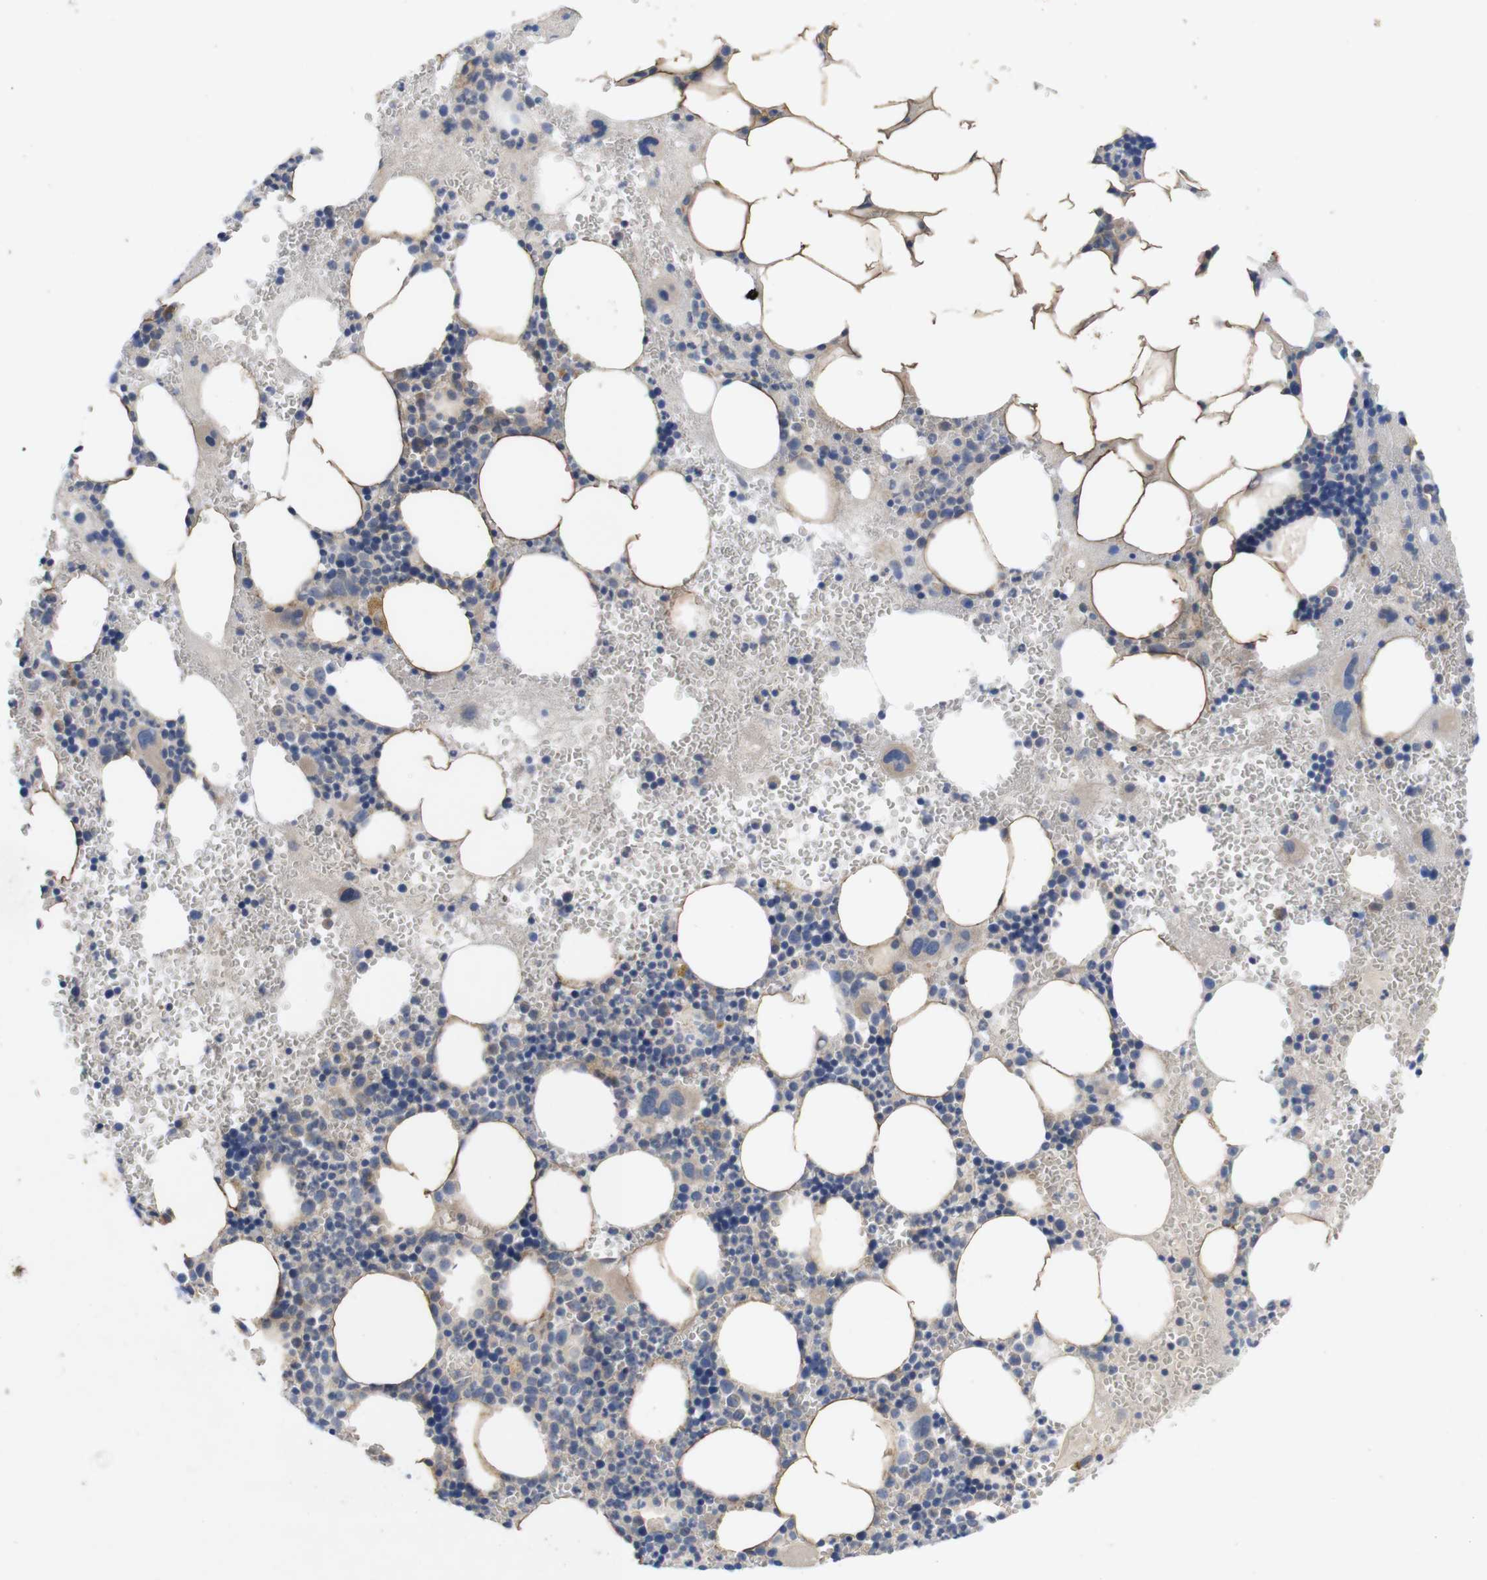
{"staining": {"intensity": "weak", "quantity": "25%-75%", "location": "cytoplasmic/membranous"}, "tissue": "bone marrow", "cell_type": "Hematopoietic cells", "image_type": "normal", "snomed": [{"axis": "morphology", "description": "Normal tissue, NOS"}, {"axis": "morphology", "description": "Inflammation, NOS"}, {"axis": "topography", "description": "Bone marrow"}], "caption": "Protein expression analysis of benign human bone marrow reveals weak cytoplasmic/membranous expression in approximately 25%-75% of hematopoietic cells. (Brightfield microscopy of DAB IHC at high magnification).", "gene": "KIDINS220", "patient": {"sex": "female", "age": 76}}